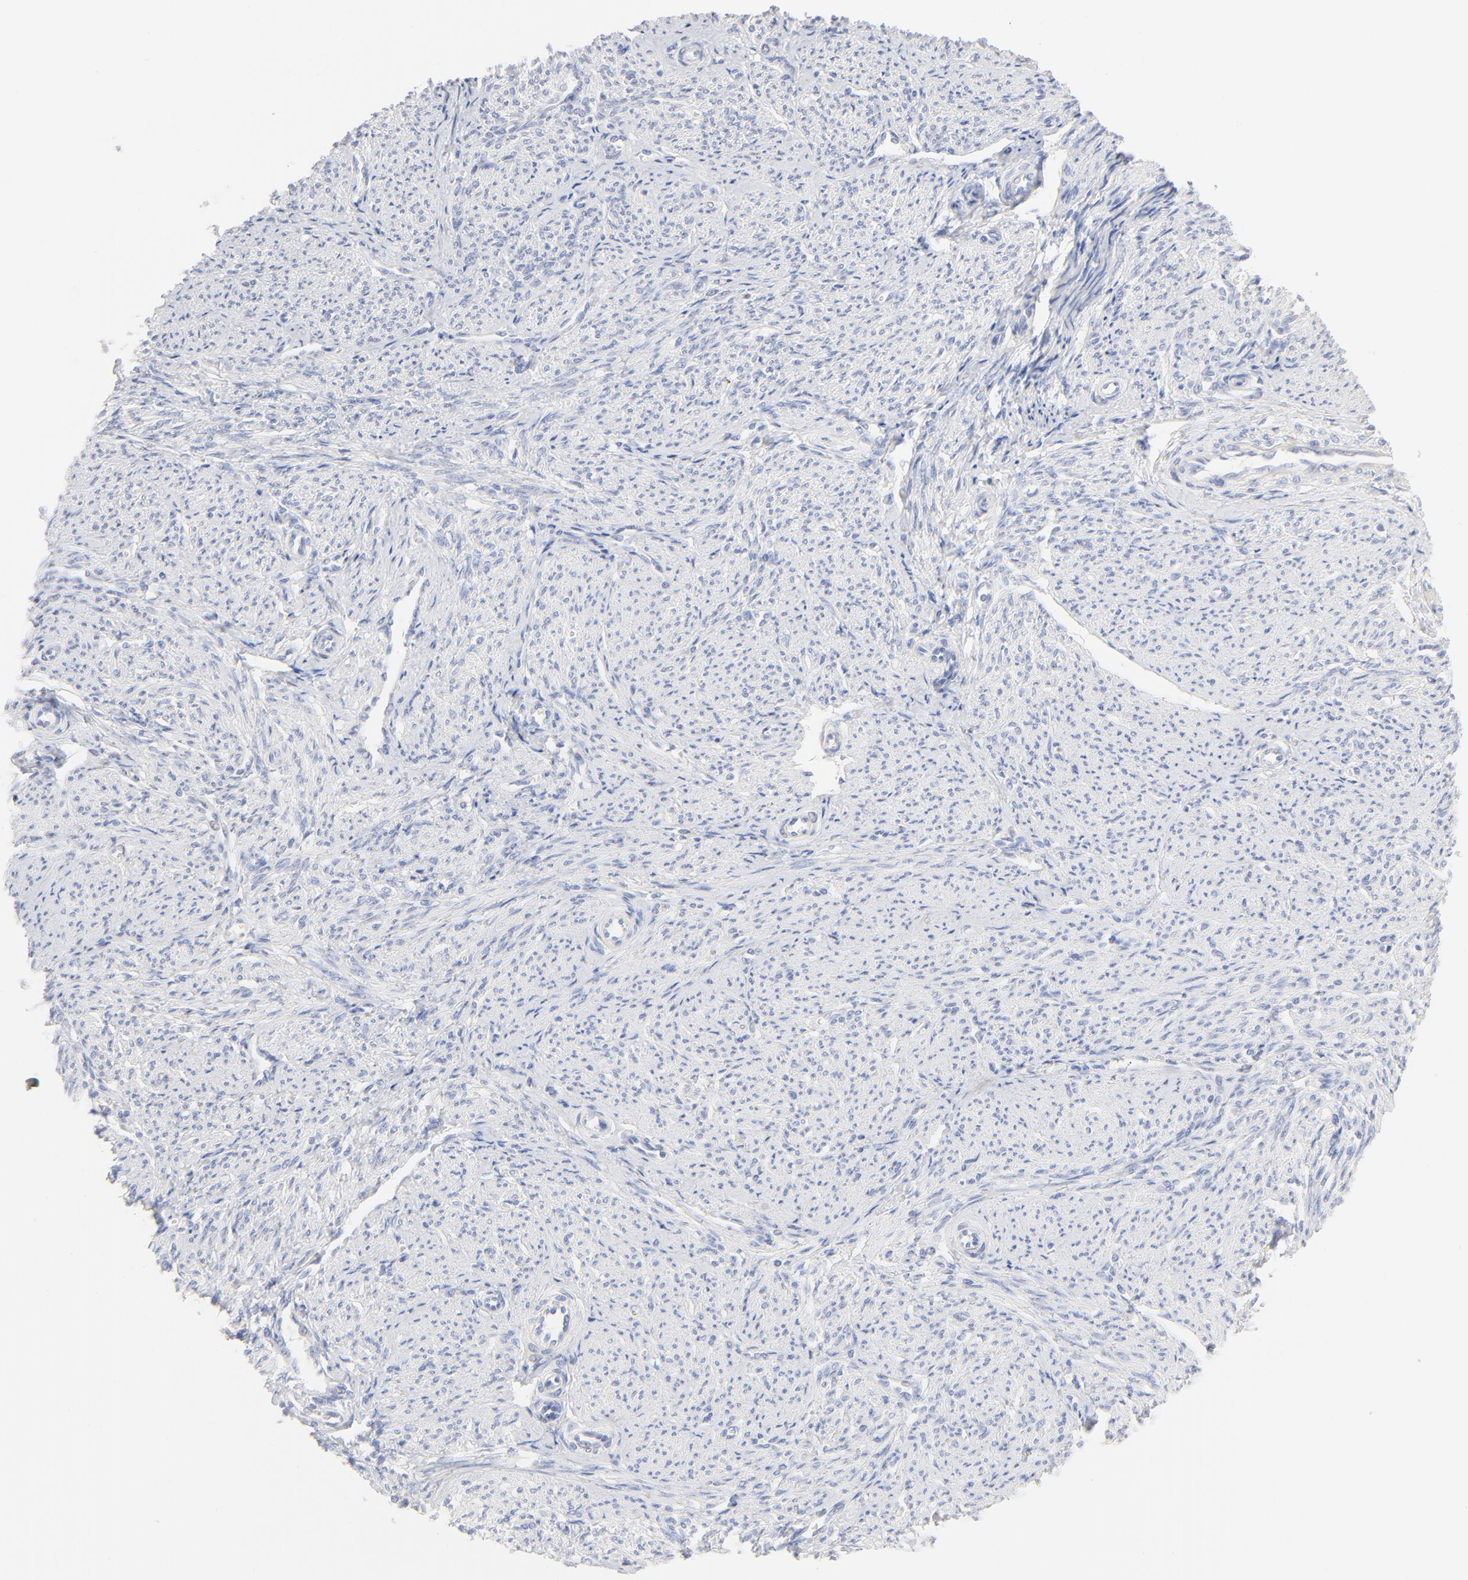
{"staining": {"intensity": "negative", "quantity": "none", "location": "none"}, "tissue": "smooth muscle", "cell_type": "Smooth muscle cells", "image_type": "normal", "snomed": [{"axis": "morphology", "description": "Normal tissue, NOS"}, {"axis": "topography", "description": "Smooth muscle"}], "caption": "A high-resolution photomicrograph shows immunohistochemistry staining of unremarkable smooth muscle, which shows no significant expression in smooth muscle cells.", "gene": "ONECUT1", "patient": {"sex": "female", "age": 65}}